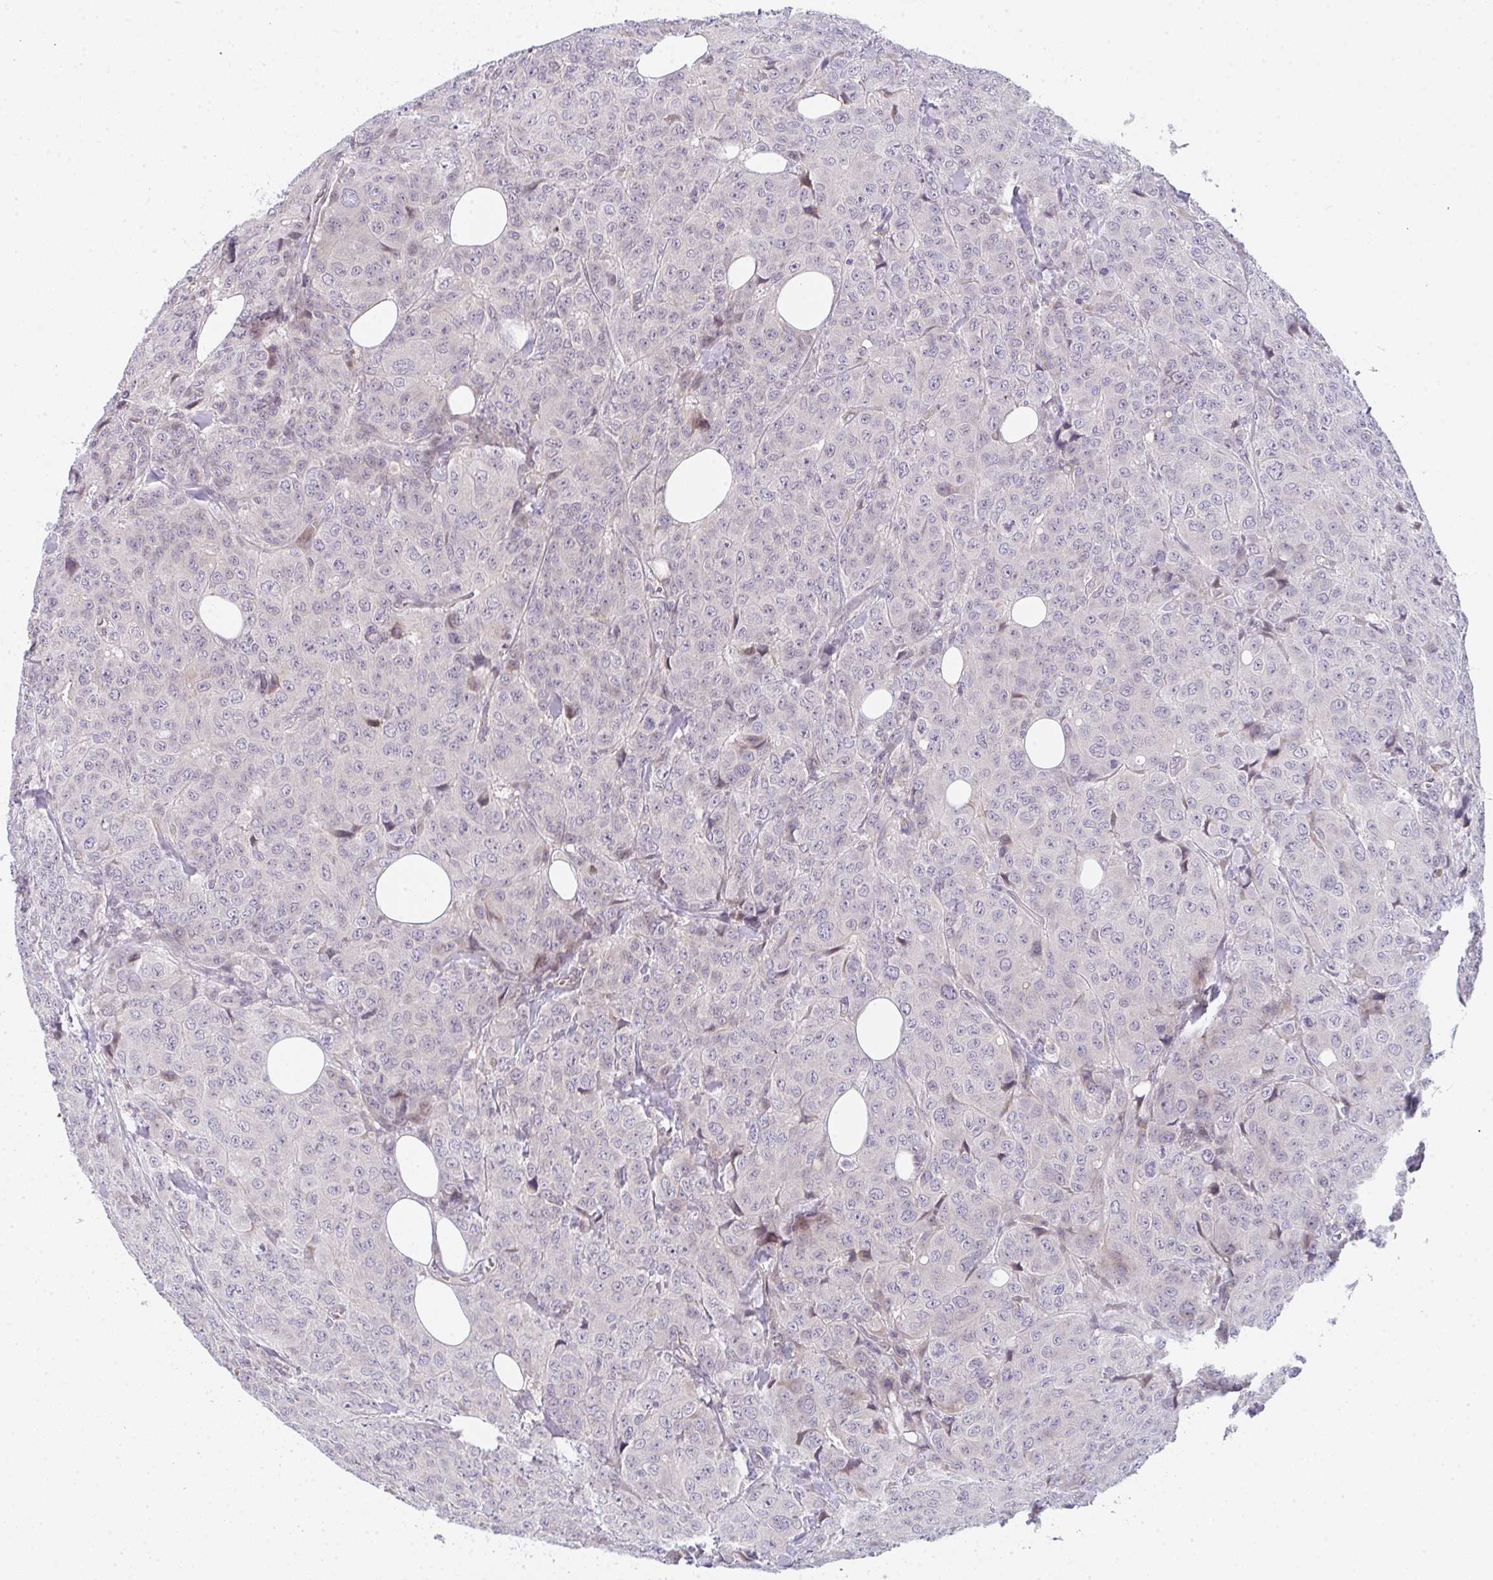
{"staining": {"intensity": "negative", "quantity": "none", "location": "none"}, "tissue": "breast cancer", "cell_type": "Tumor cells", "image_type": "cancer", "snomed": [{"axis": "morphology", "description": "Duct carcinoma"}, {"axis": "topography", "description": "Breast"}], "caption": "Image shows no protein positivity in tumor cells of breast cancer (intraductal carcinoma) tissue. Brightfield microscopy of IHC stained with DAB (brown) and hematoxylin (blue), captured at high magnification.", "gene": "TNFRSF10A", "patient": {"sex": "female", "age": 43}}